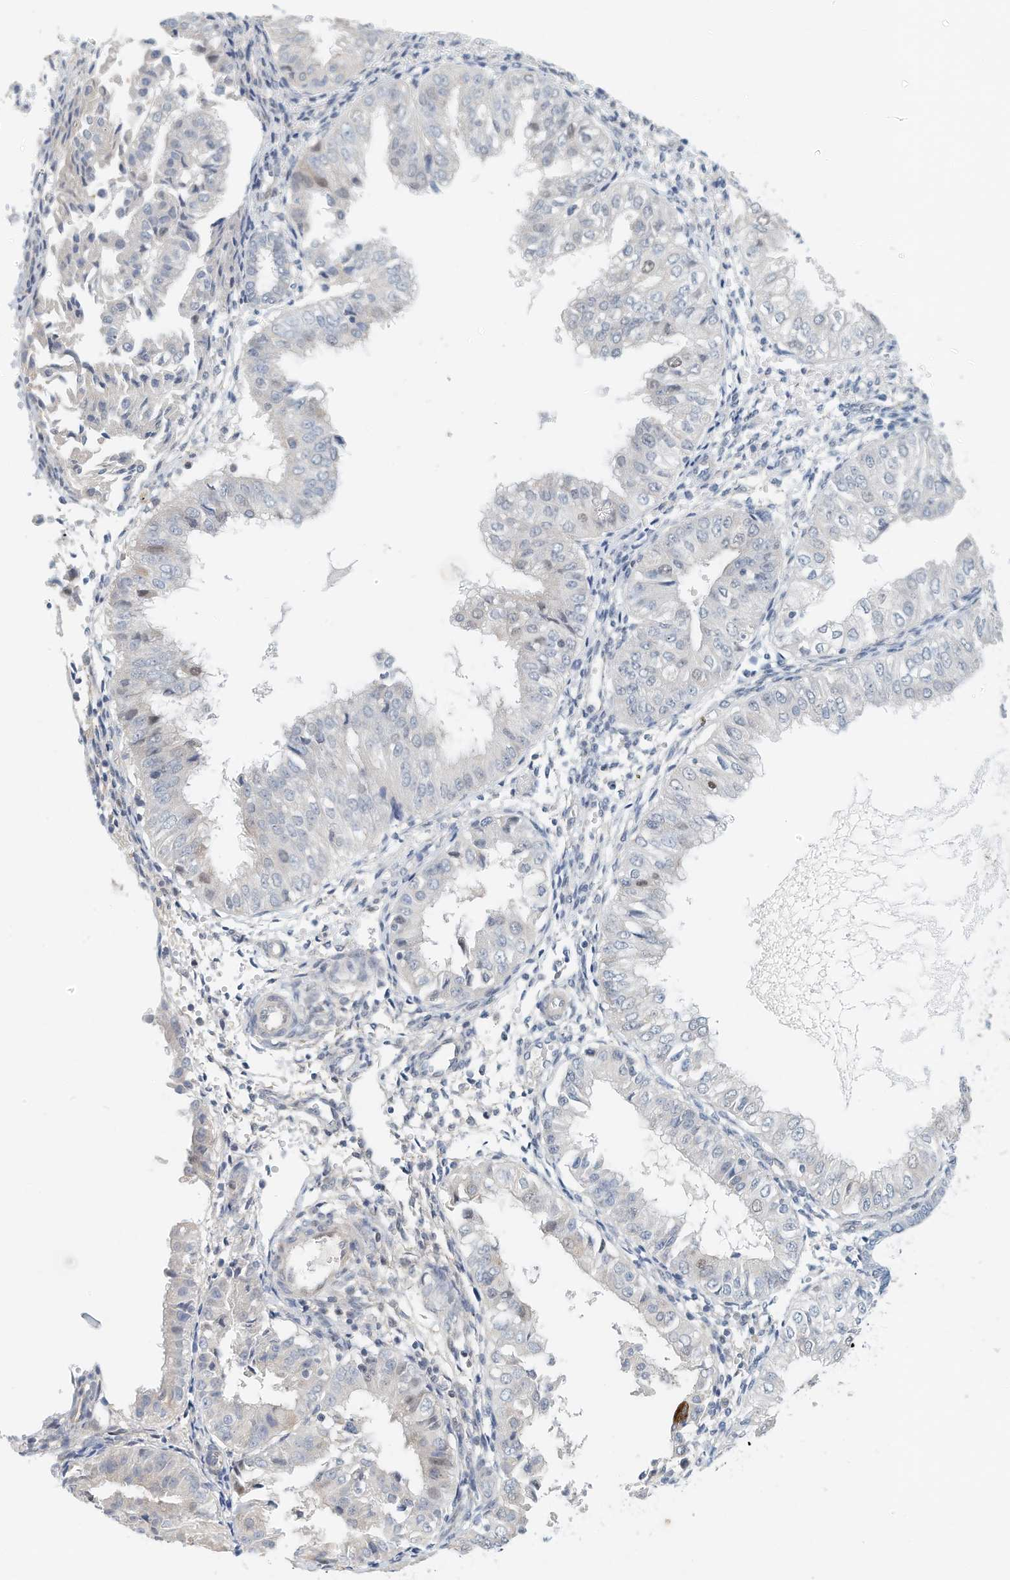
{"staining": {"intensity": "negative", "quantity": "none", "location": "none"}, "tissue": "endometrial cancer", "cell_type": "Tumor cells", "image_type": "cancer", "snomed": [{"axis": "morphology", "description": "Normal tissue, NOS"}, {"axis": "morphology", "description": "Adenocarcinoma, NOS"}, {"axis": "topography", "description": "Endometrium"}], "caption": "Endometrial cancer (adenocarcinoma) was stained to show a protein in brown. There is no significant expression in tumor cells.", "gene": "ARHGAP28", "patient": {"sex": "female", "age": 53}}